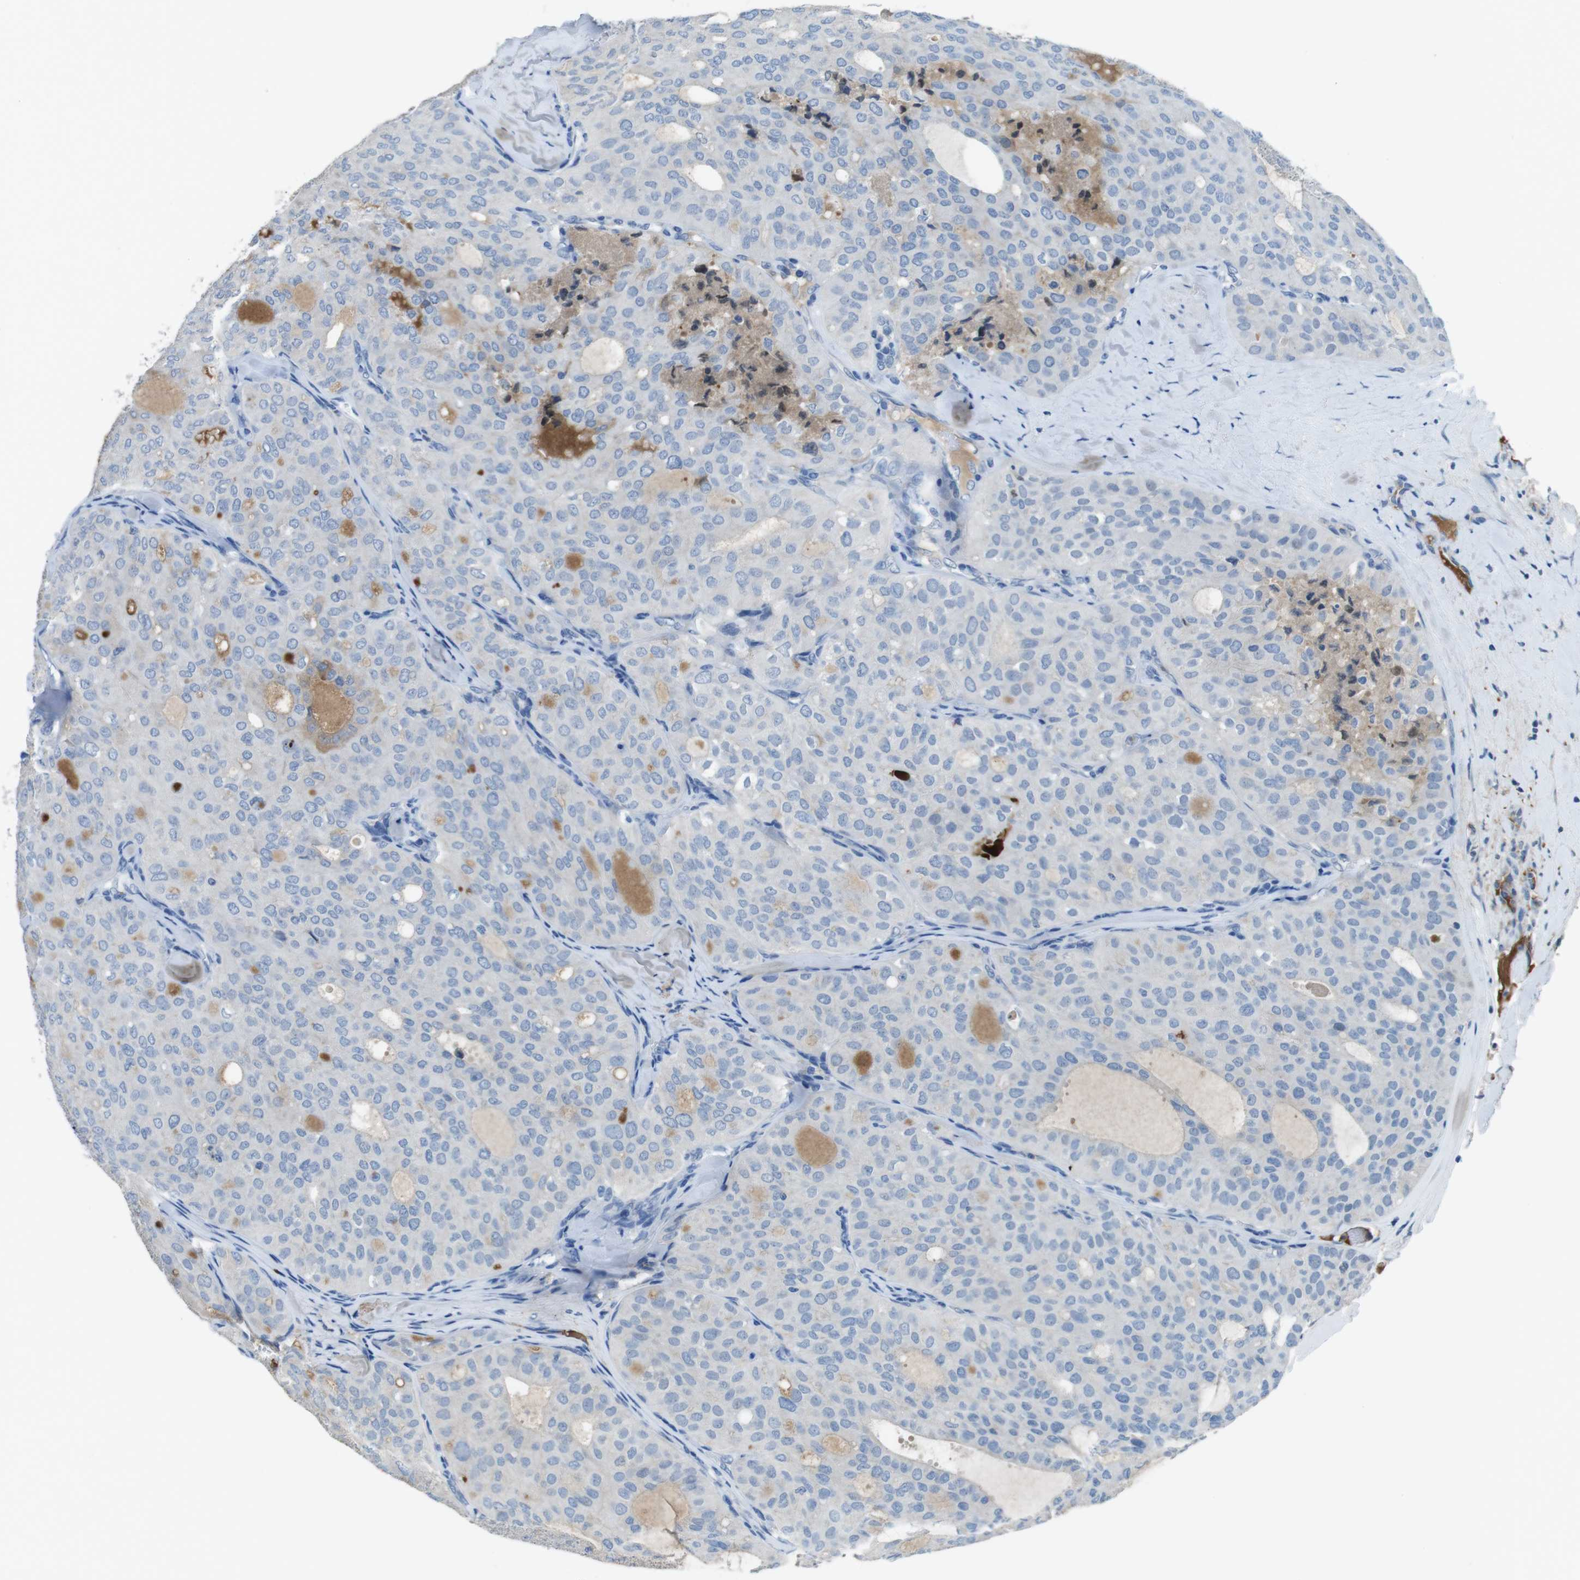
{"staining": {"intensity": "negative", "quantity": "none", "location": "none"}, "tissue": "thyroid cancer", "cell_type": "Tumor cells", "image_type": "cancer", "snomed": [{"axis": "morphology", "description": "Follicular adenoma carcinoma, NOS"}, {"axis": "topography", "description": "Thyroid gland"}], "caption": "Immunohistochemical staining of thyroid cancer demonstrates no significant staining in tumor cells.", "gene": "TMPRSS15", "patient": {"sex": "male", "age": 75}}